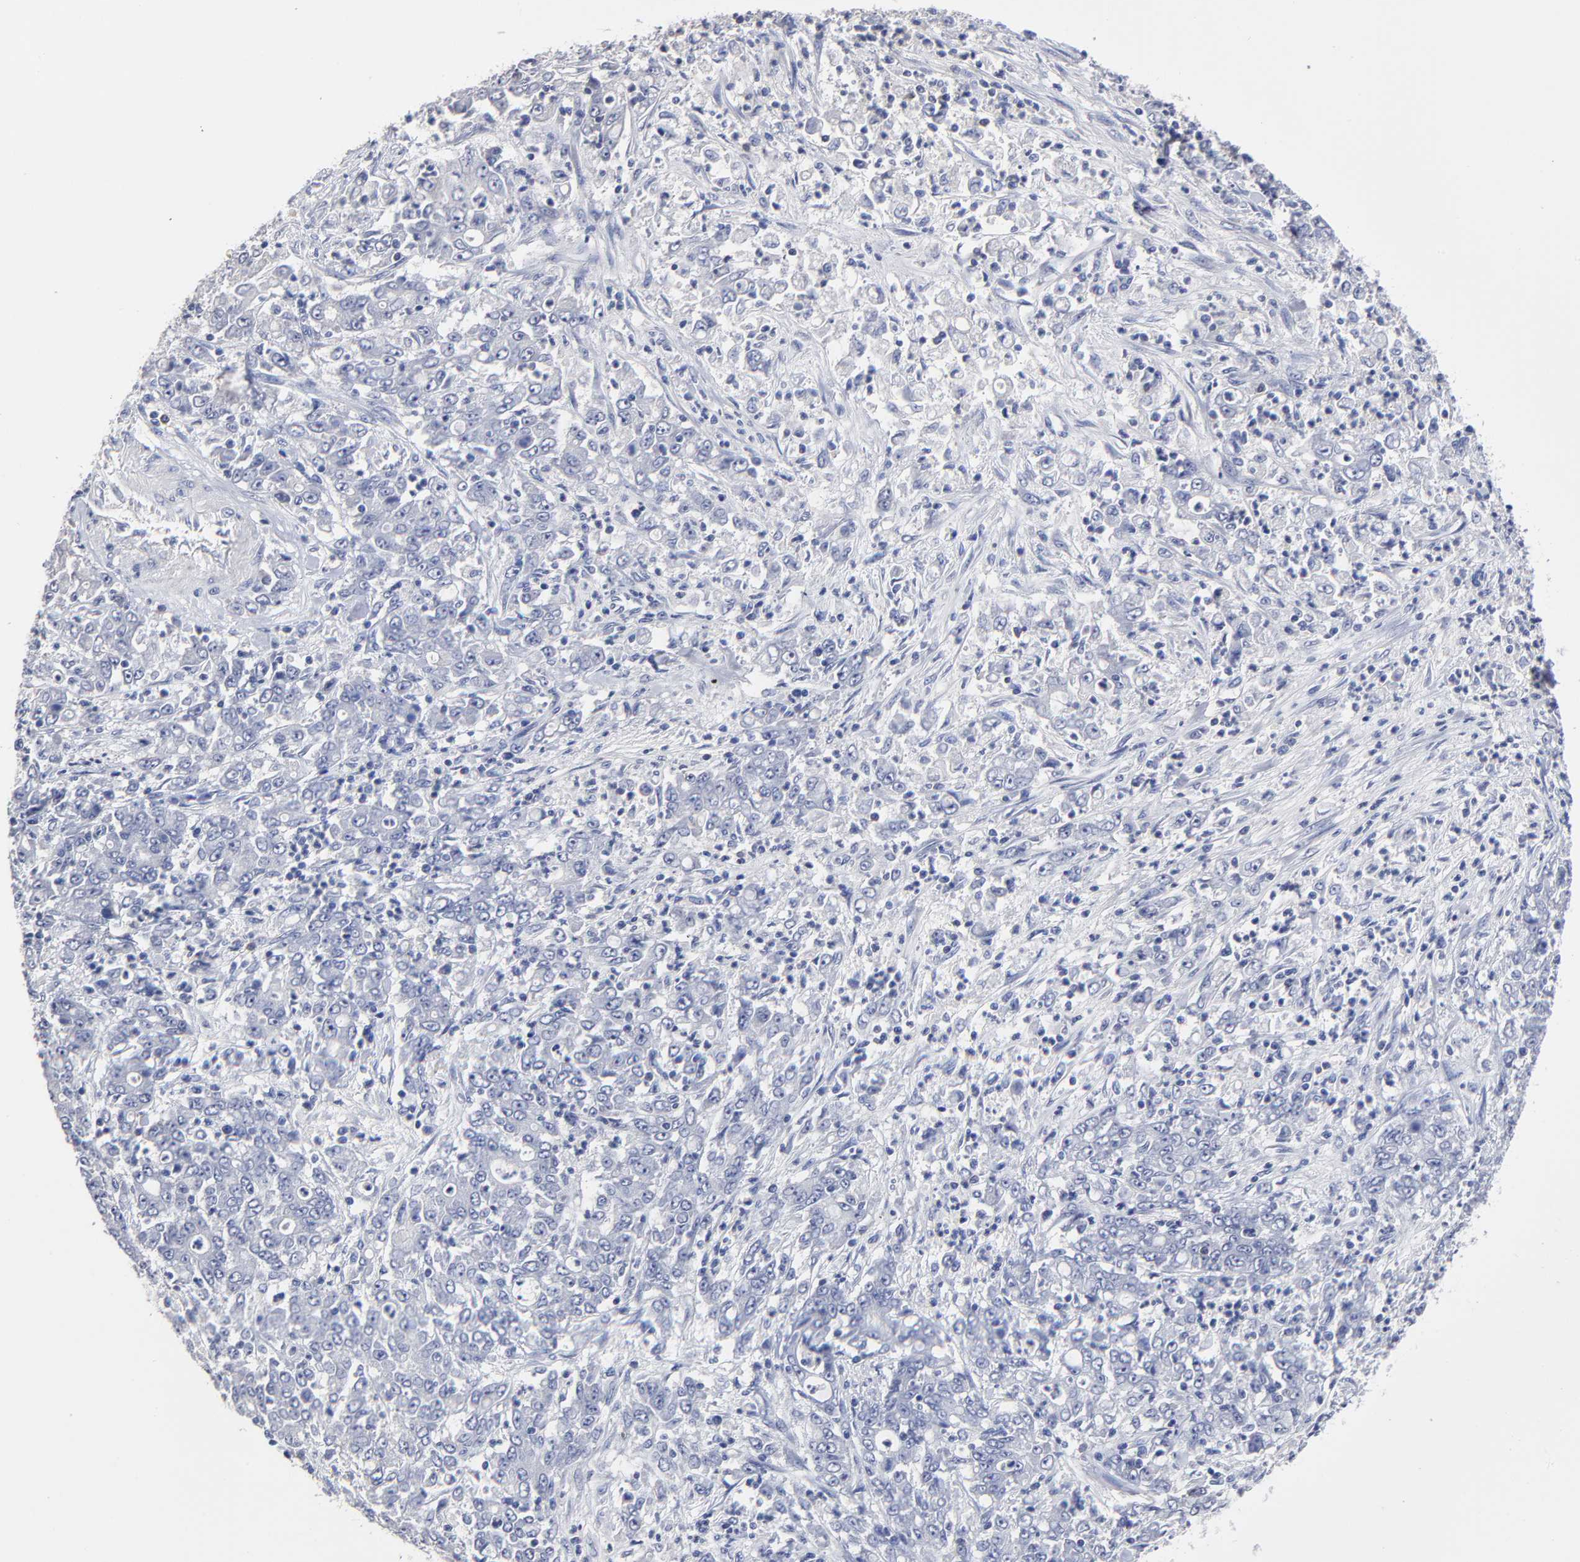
{"staining": {"intensity": "negative", "quantity": "none", "location": "none"}, "tissue": "stomach cancer", "cell_type": "Tumor cells", "image_type": "cancer", "snomed": [{"axis": "morphology", "description": "Adenocarcinoma, NOS"}, {"axis": "topography", "description": "Stomach, lower"}], "caption": "Tumor cells are negative for brown protein staining in stomach adenocarcinoma.", "gene": "TRAT1", "patient": {"sex": "female", "age": 71}}